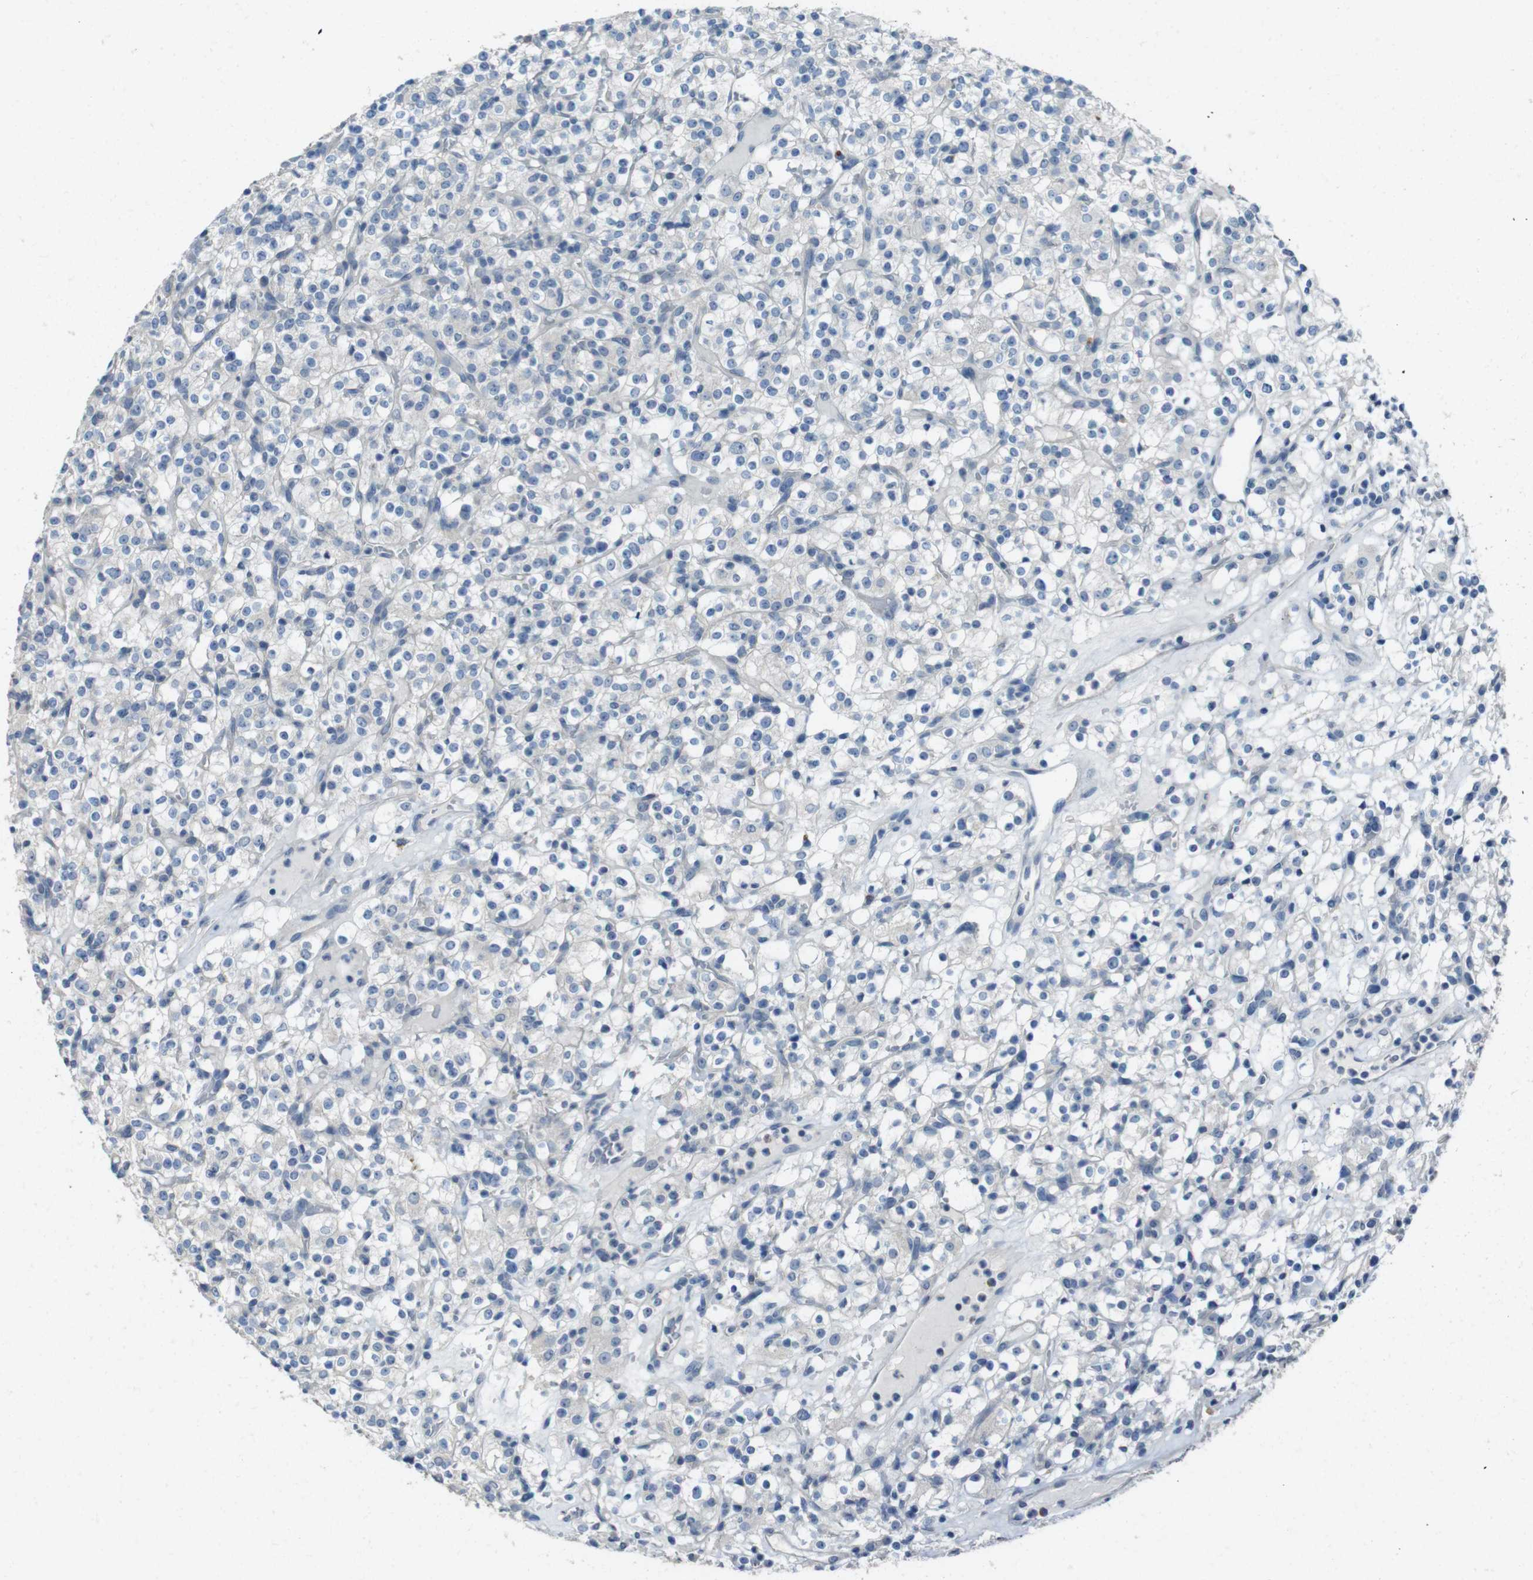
{"staining": {"intensity": "negative", "quantity": "none", "location": "none"}, "tissue": "renal cancer", "cell_type": "Tumor cells", "image_type": "cancer", "snomed": [{"axis": "morphology", "description": "Normal tissue, NOS"}, {"axis": "morphology", "description": "Adenocarcinoma, NOS"}, {"axis": "topography", "description": "Kidney"}], "caption": "The micrograph displays no significant staining in tumor cells of renal cancer. Brightfield microscopy of IHC stained with DAB (brown) and hematoxylin (blue), captured at high magnification.", "gene": "ENTPD7", "patient": {"sex": "female", "age": 72}}